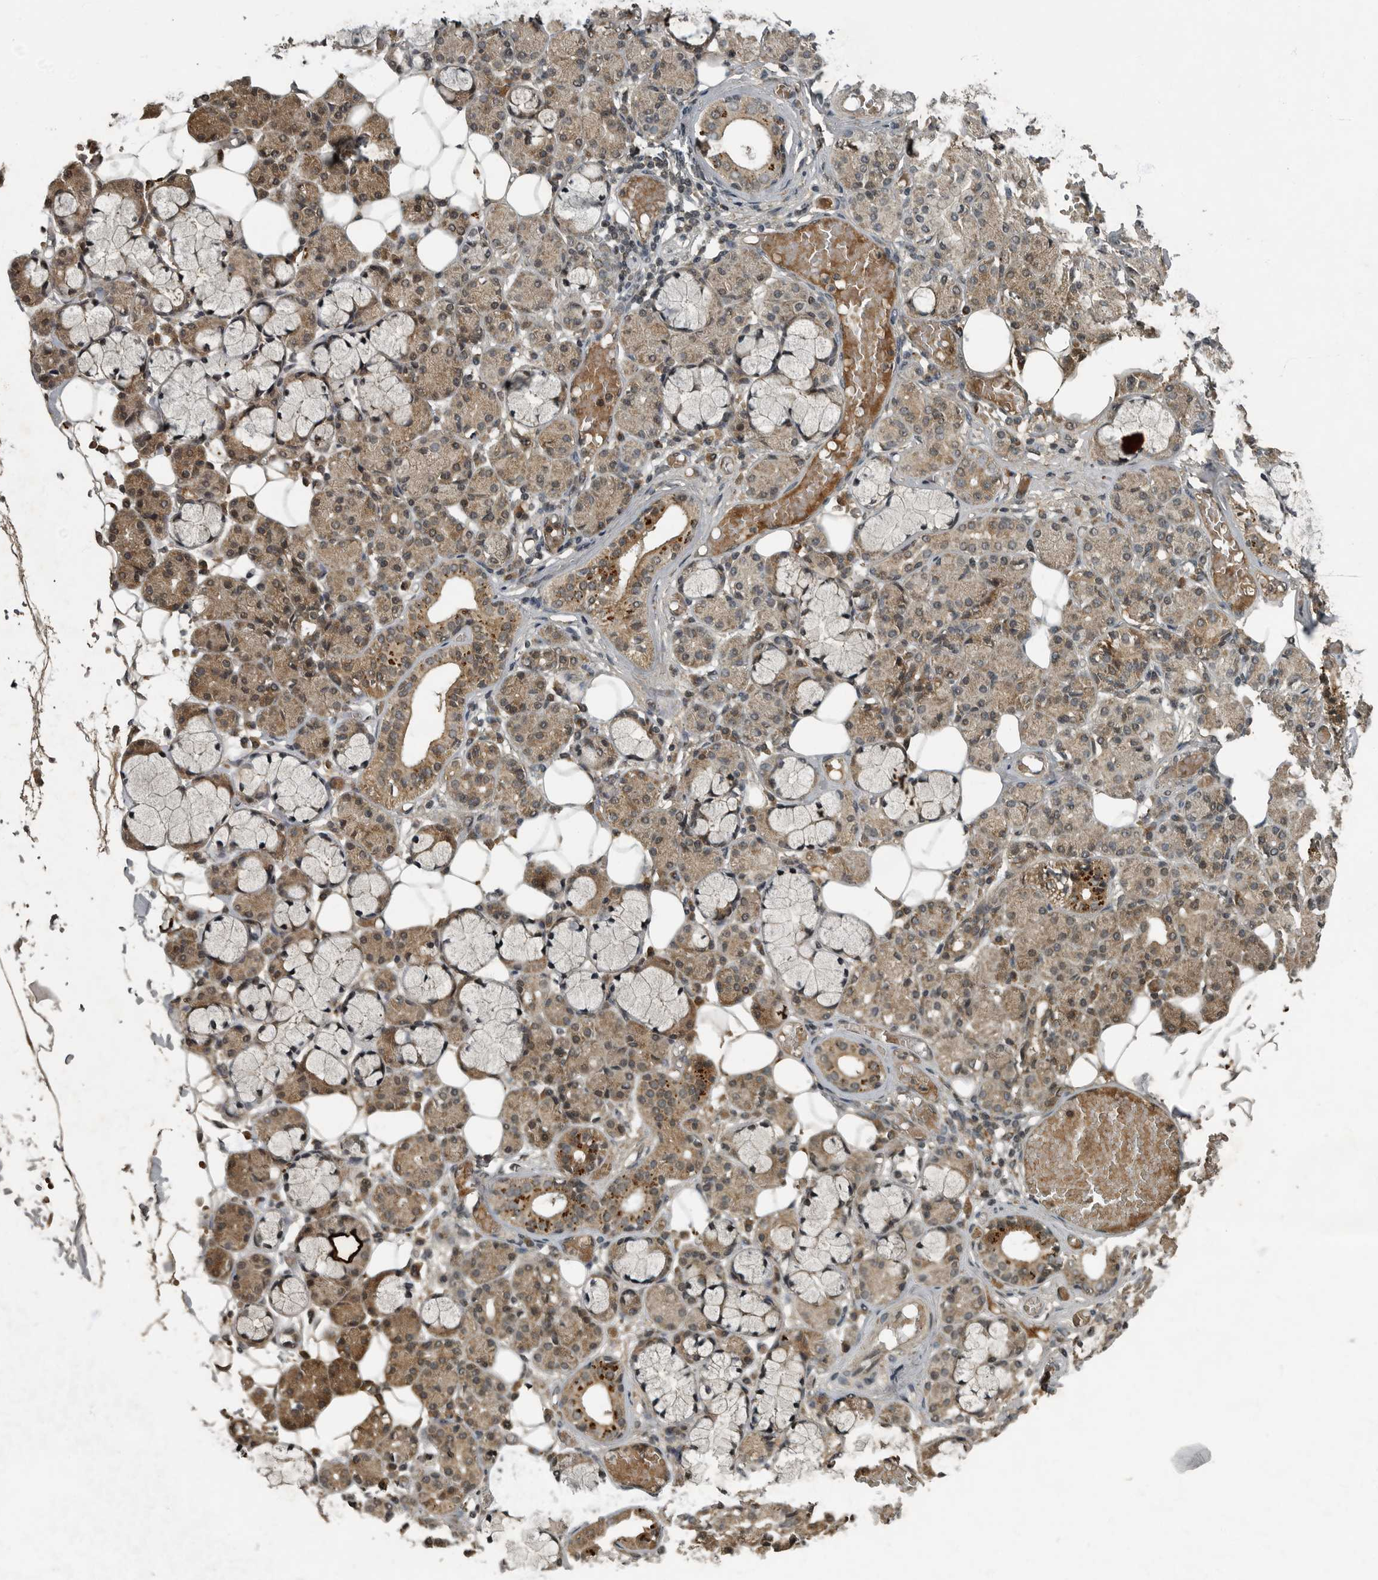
{"staining": {"intensity": "moderate", "quantity": "25%-75%", "location": "cytoplasmic/membranous,nuclear"}, "tissue": "salivary gland", "cell_type": "Glandular cells", "image_type": "normal", "snomed": [{"axis": "morphology", "description": "Normal tissue, NOS"}, {"axis": "topography", "description": "Salivary gland"}], "caption": "There is medium levels of moderate cytoplasmic/membranous,nuclear positivity in glandular cells of benign salivary gland, as demonstrated by immunohistochemical staining (brown color).", "gene": "FOXO1", "patient": {"sex": "male", "age": 63}}